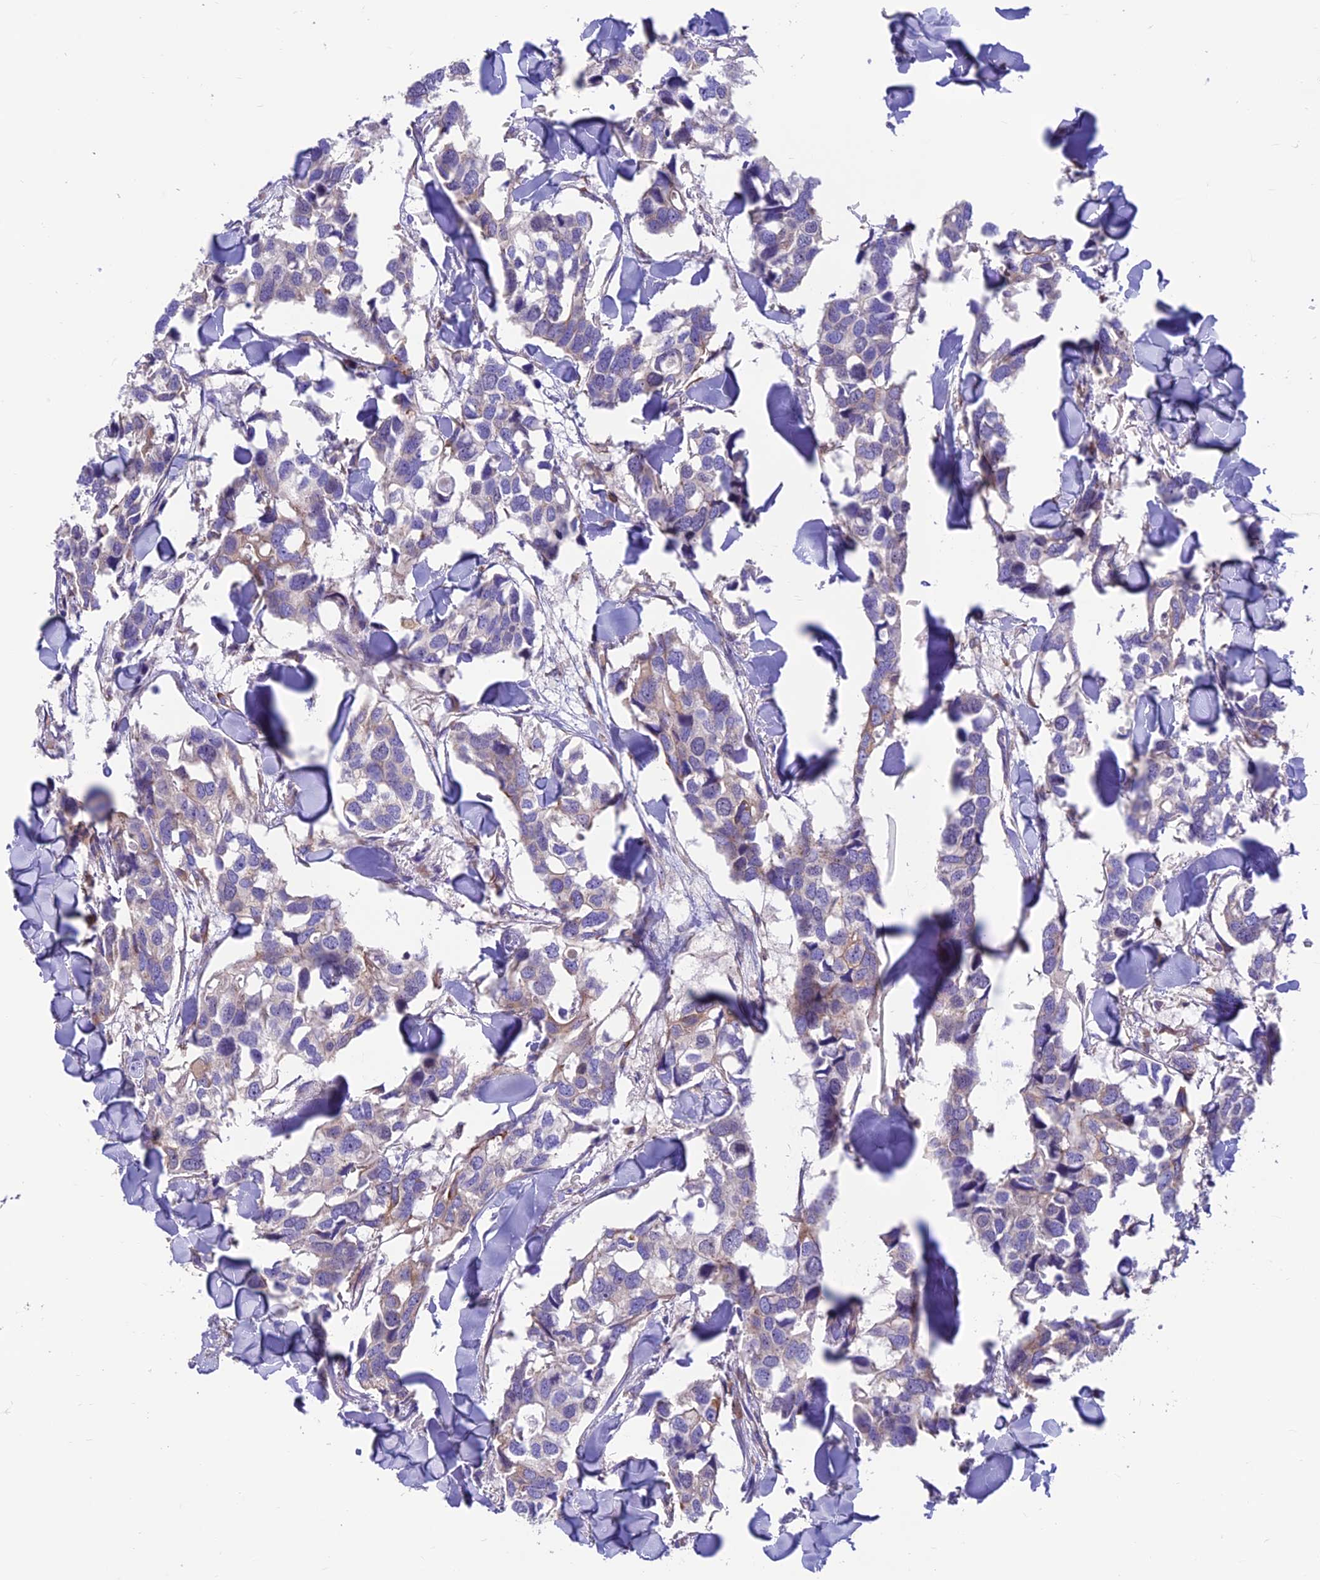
{"staining": {"intensity": "weak", "quantity": "<25%", "location": "cytoplasmic/membranous"}, "tissue": "breast cancer", "cell_type": "Tumor cells", "image_type": "cancer", "snomed": [{"axis": "morphology", "description": "Duct carcinoma"}, {"axis": "topography", "description": "Breast"}], "caption": "Immunohistochemical staining of human breast cancer (invasive ductal carcinoma) exhibits no significant expression in tumor cells.", "gene": "VPS16", "patient": {"sex": "female", "age": 83}}